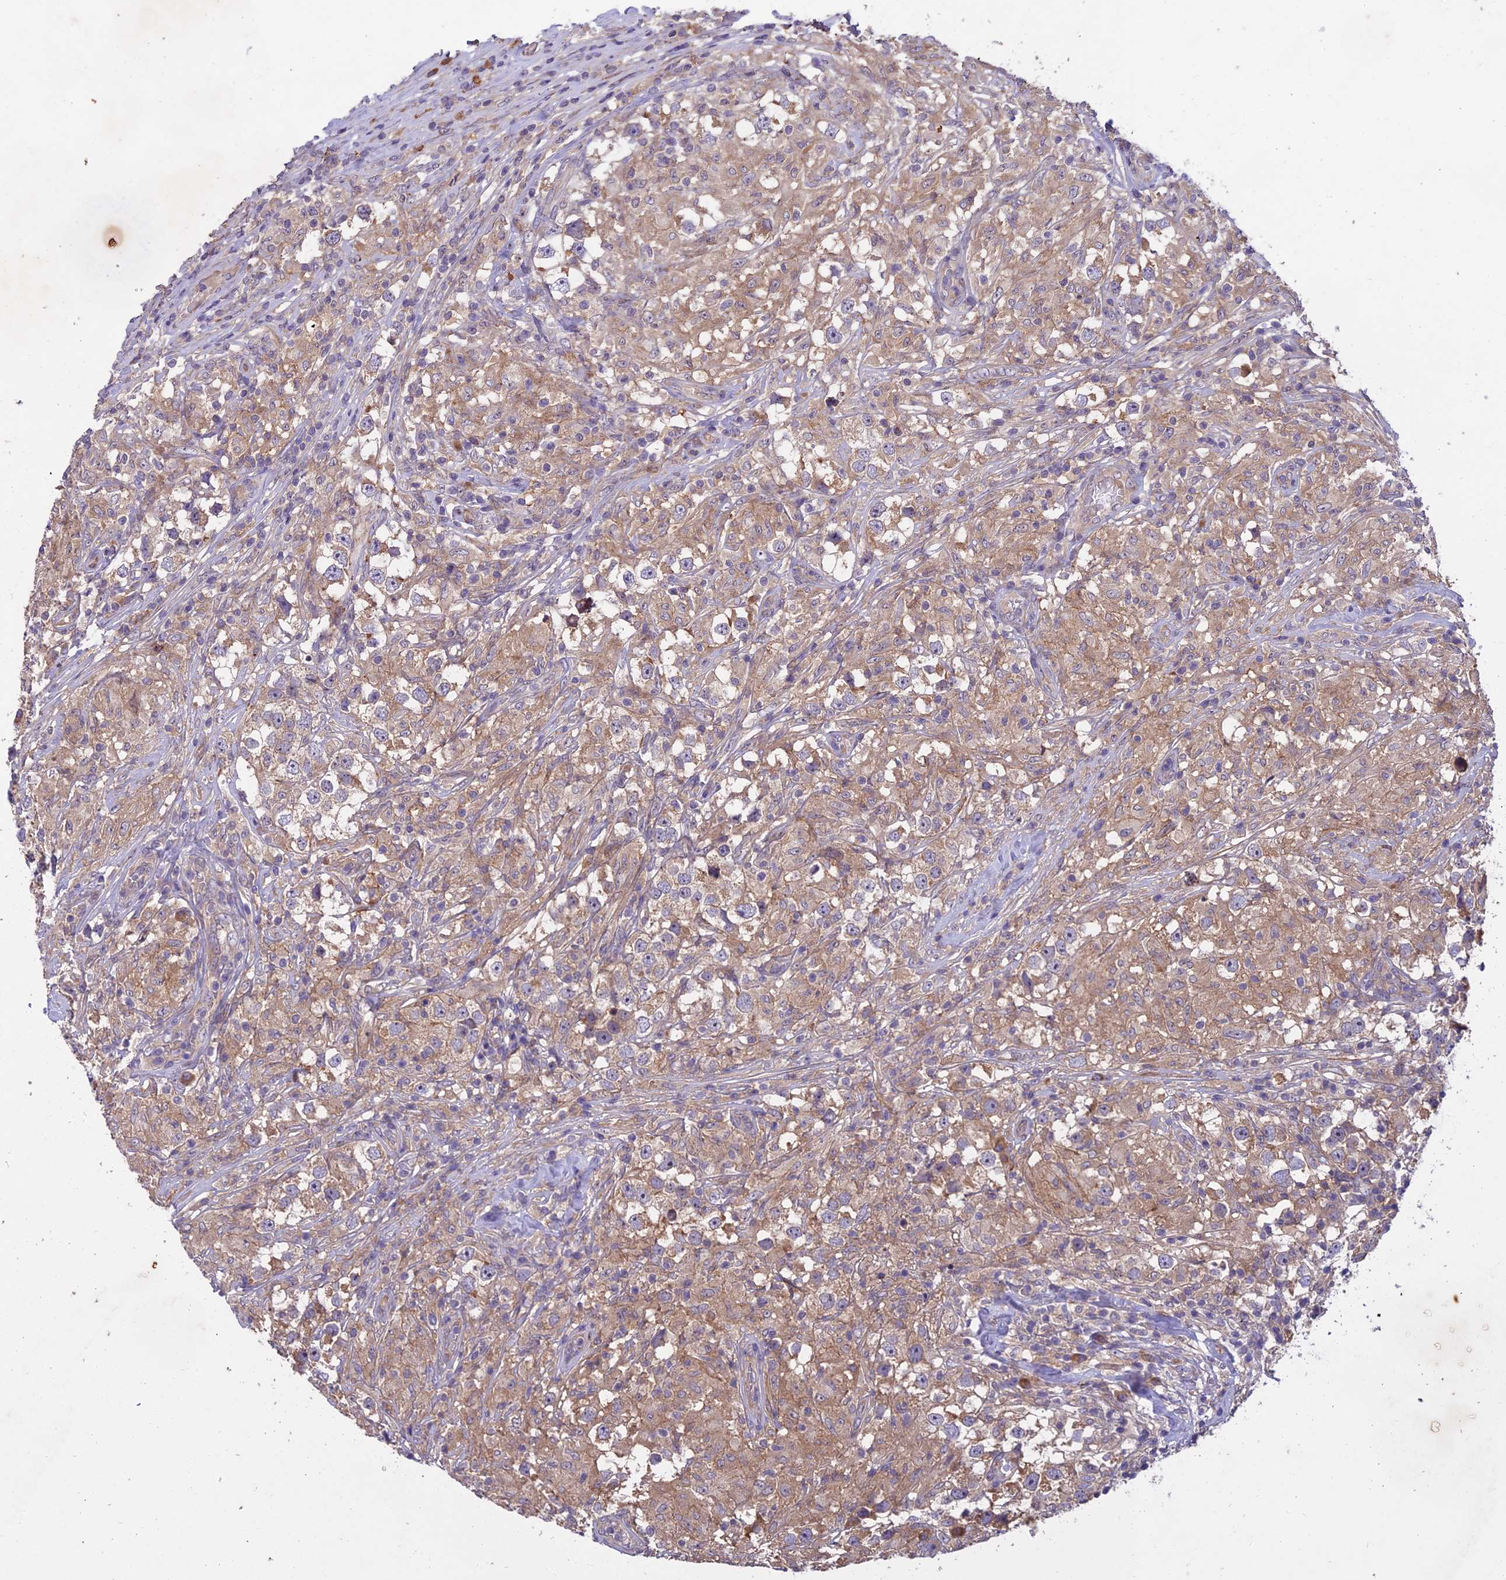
{"staining": {"intensity": "weak", "quantity": ">75%", "location": "cytoplasmic/membranous"}, "tissue": "testis cancer", "cell_type": "Tumor cells", "image_type": "cancer", "snomed": [{"axis": "morphology", "description": "Seminoma, NOS"}, {"axis": "topography", "description": "Testis"}], "caption": "A histopathology image of human seminoma (testis) stained for a protein demonstrates weak cytoplasmic/membranous brown staining in tumor cells. Using DAB (3,3'-diaminobenzidine) (brown) and hematoxylin (blue) stains, captured at high magnification using brightfield microscopy.", "gene": "CENPL", "patient": {"sex": "male", "age": 46}}